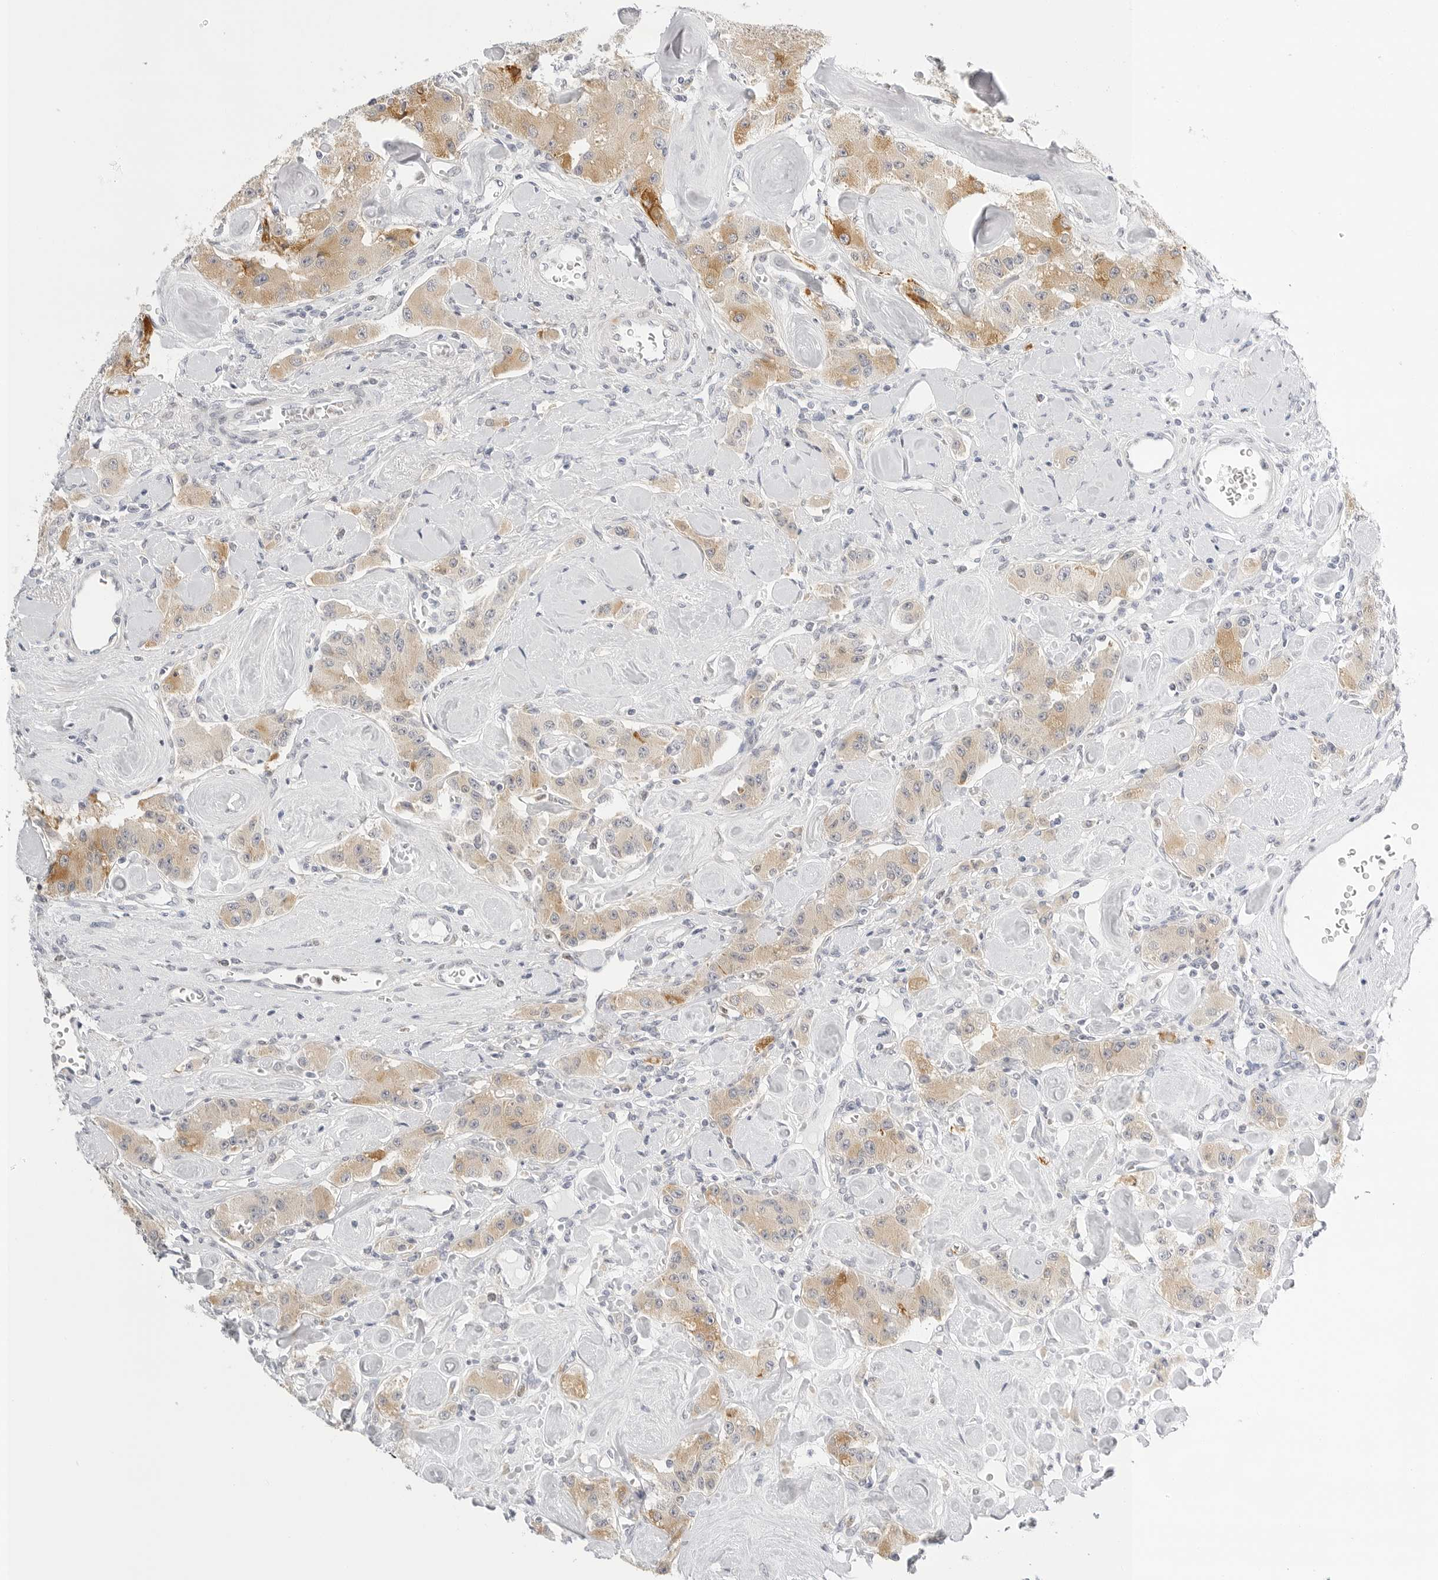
{"staining": {"intensity": "moderate", "quantity": "25%-75%", "location": "cytoplasmic/membranous"}, "tissue": "carcinoid", "cell_type": "Tumor cells", "image_type": "cancer", "snomed": [{"axis": "morphology", "description": "Carcinoid, malignant, NOS"}, {"axis": "topography", "description": "Pancreas"}], "caption": "A high-resolution histopathology image shows immunohistochemistry (IHC) staining of malignant carcinoid, which shows moderate cytoplasmic/membranous staining in approximately 25%-75% of tumor cells.", "gene": "THEM4", "patient": {"sex": "male", "age": 41}}